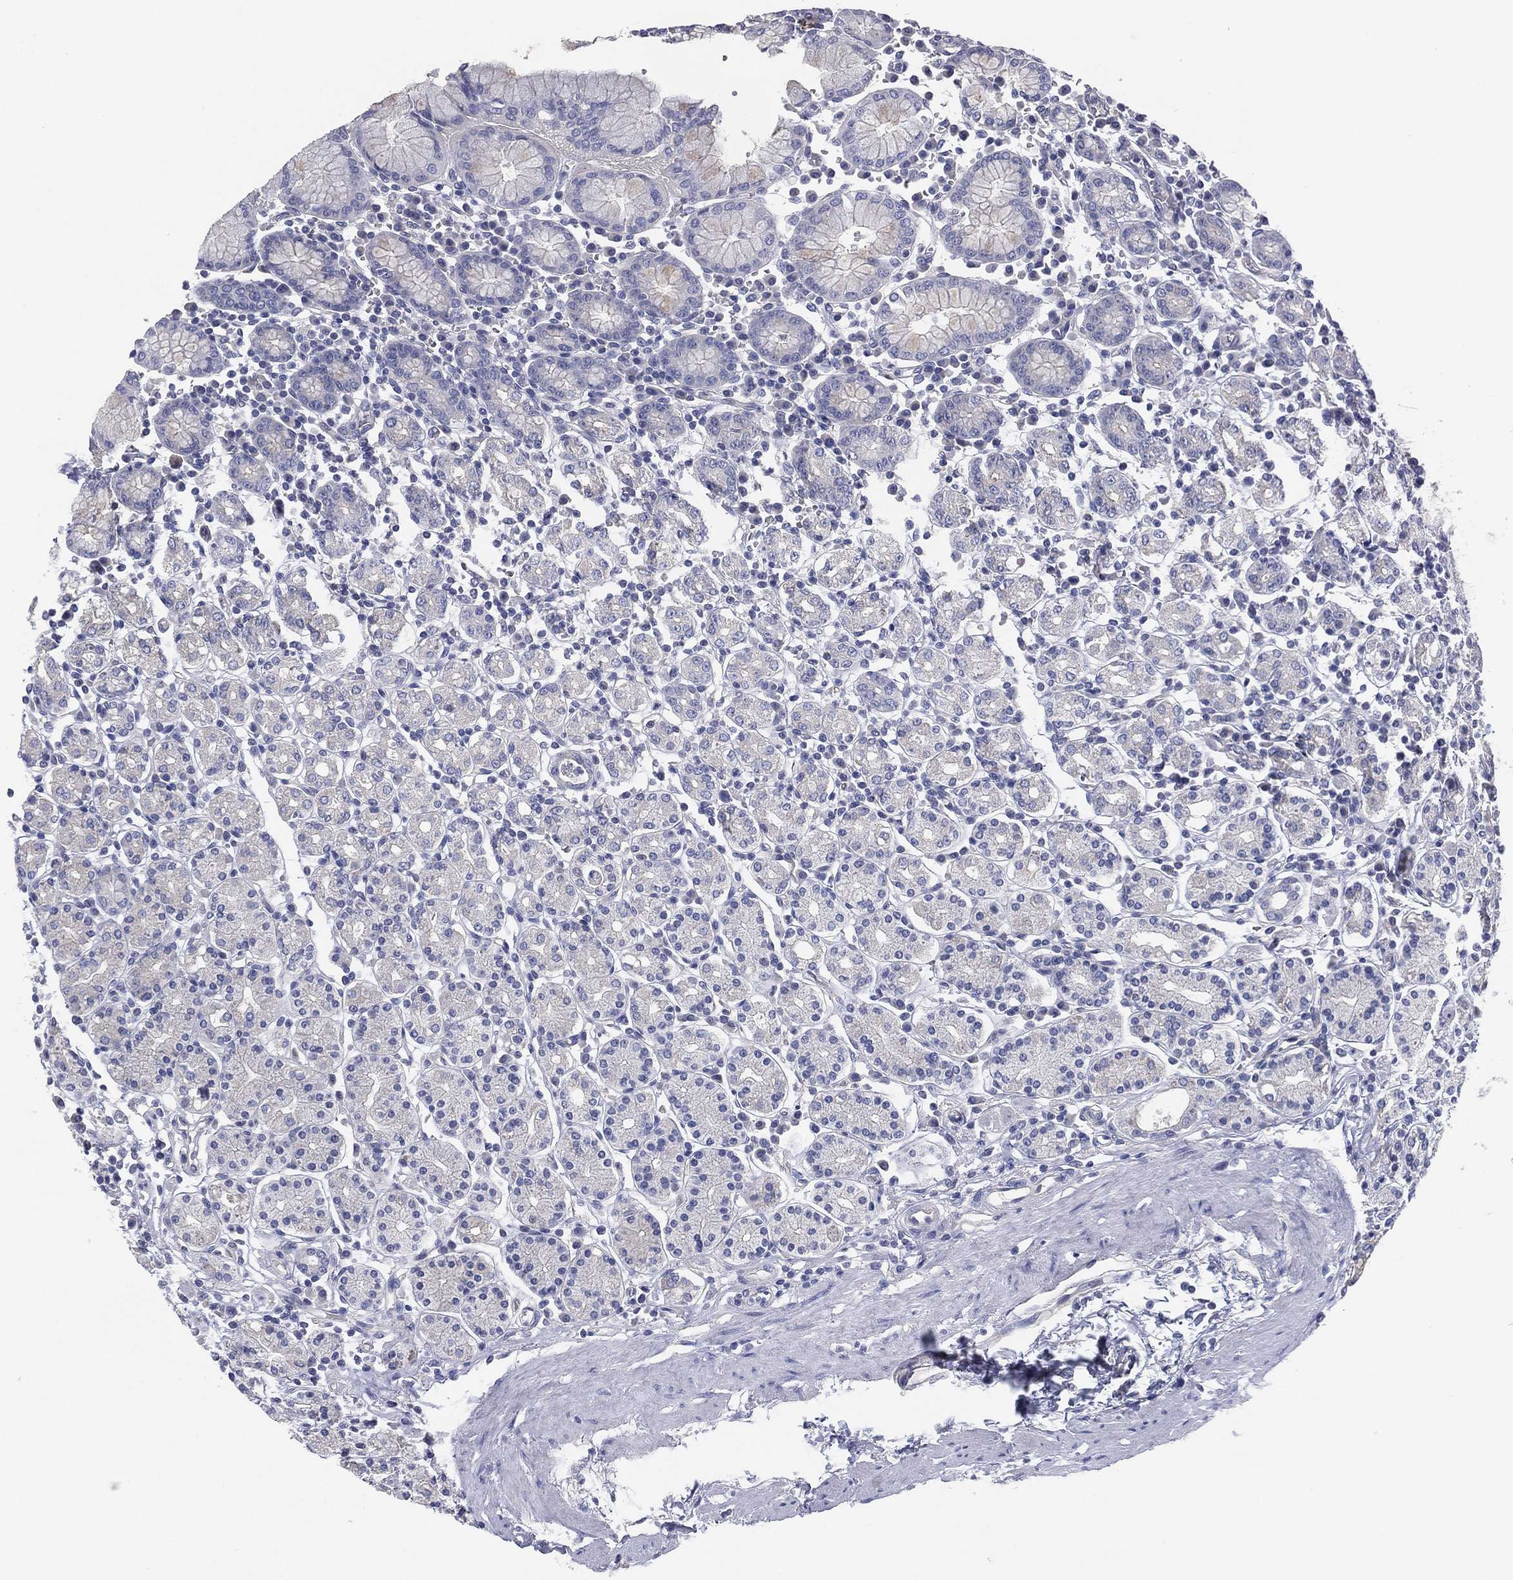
{"staining": {"intensity": "negative", "quantity": "none", "location": "none"}, "tissue": "stomach", "cell_type": "Glandular cells", "image_type": "normal", "snomed": [{"axis": "morphology", "description": "Normal tissue, NOS"}, {"axis": "topography", "description": "Stomach, upper"}, {"axis": "topography", "description": "Stomach"}], "caption": "There is no significant positivity in glandular cells of stomach.", "gene": "CCDC70", "patient": {"sex": "male", "age": 62}}